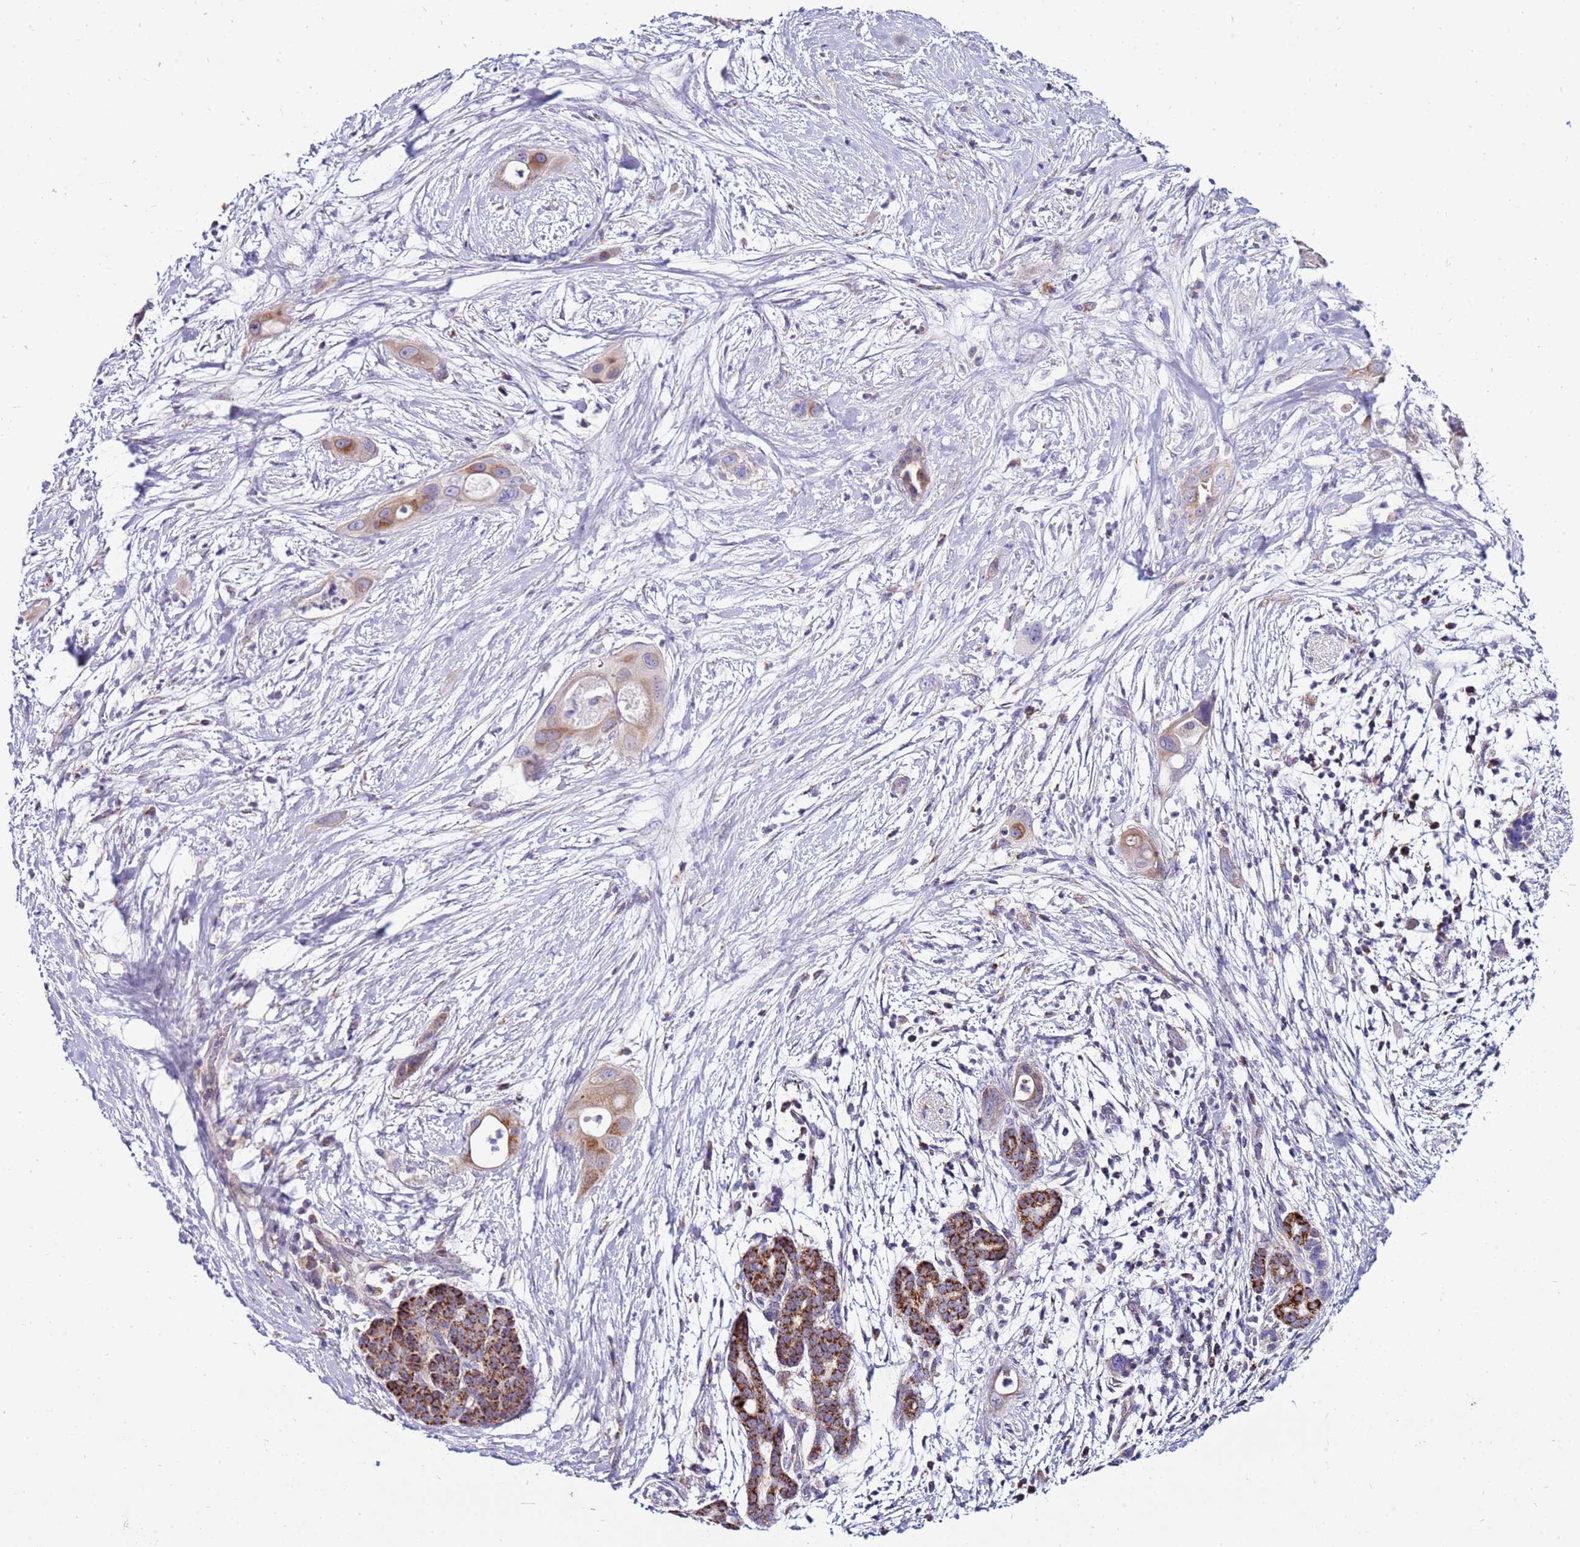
{"staining": {"intensity": "moderate", "quantity": "<25%", "location": "cytoplasmic/membranous"}, "tissue": "pancreatic cancer", "cell_type": "Tumor cells", "image_type": "cancer", "snomed": [{"axis": "morphology", "description": "Adenocarcinoma, NOS"}, {"axis": "topography", "description": "Pancreas"}], "caption": "A brown stain shows moderate cytoplasmic/membranous staining of a protein in pancreatic cancer (adenocarcinoma) tumor cells.", "gene": "IGF1R", "patient": {"sex": "male", "age": 59}}